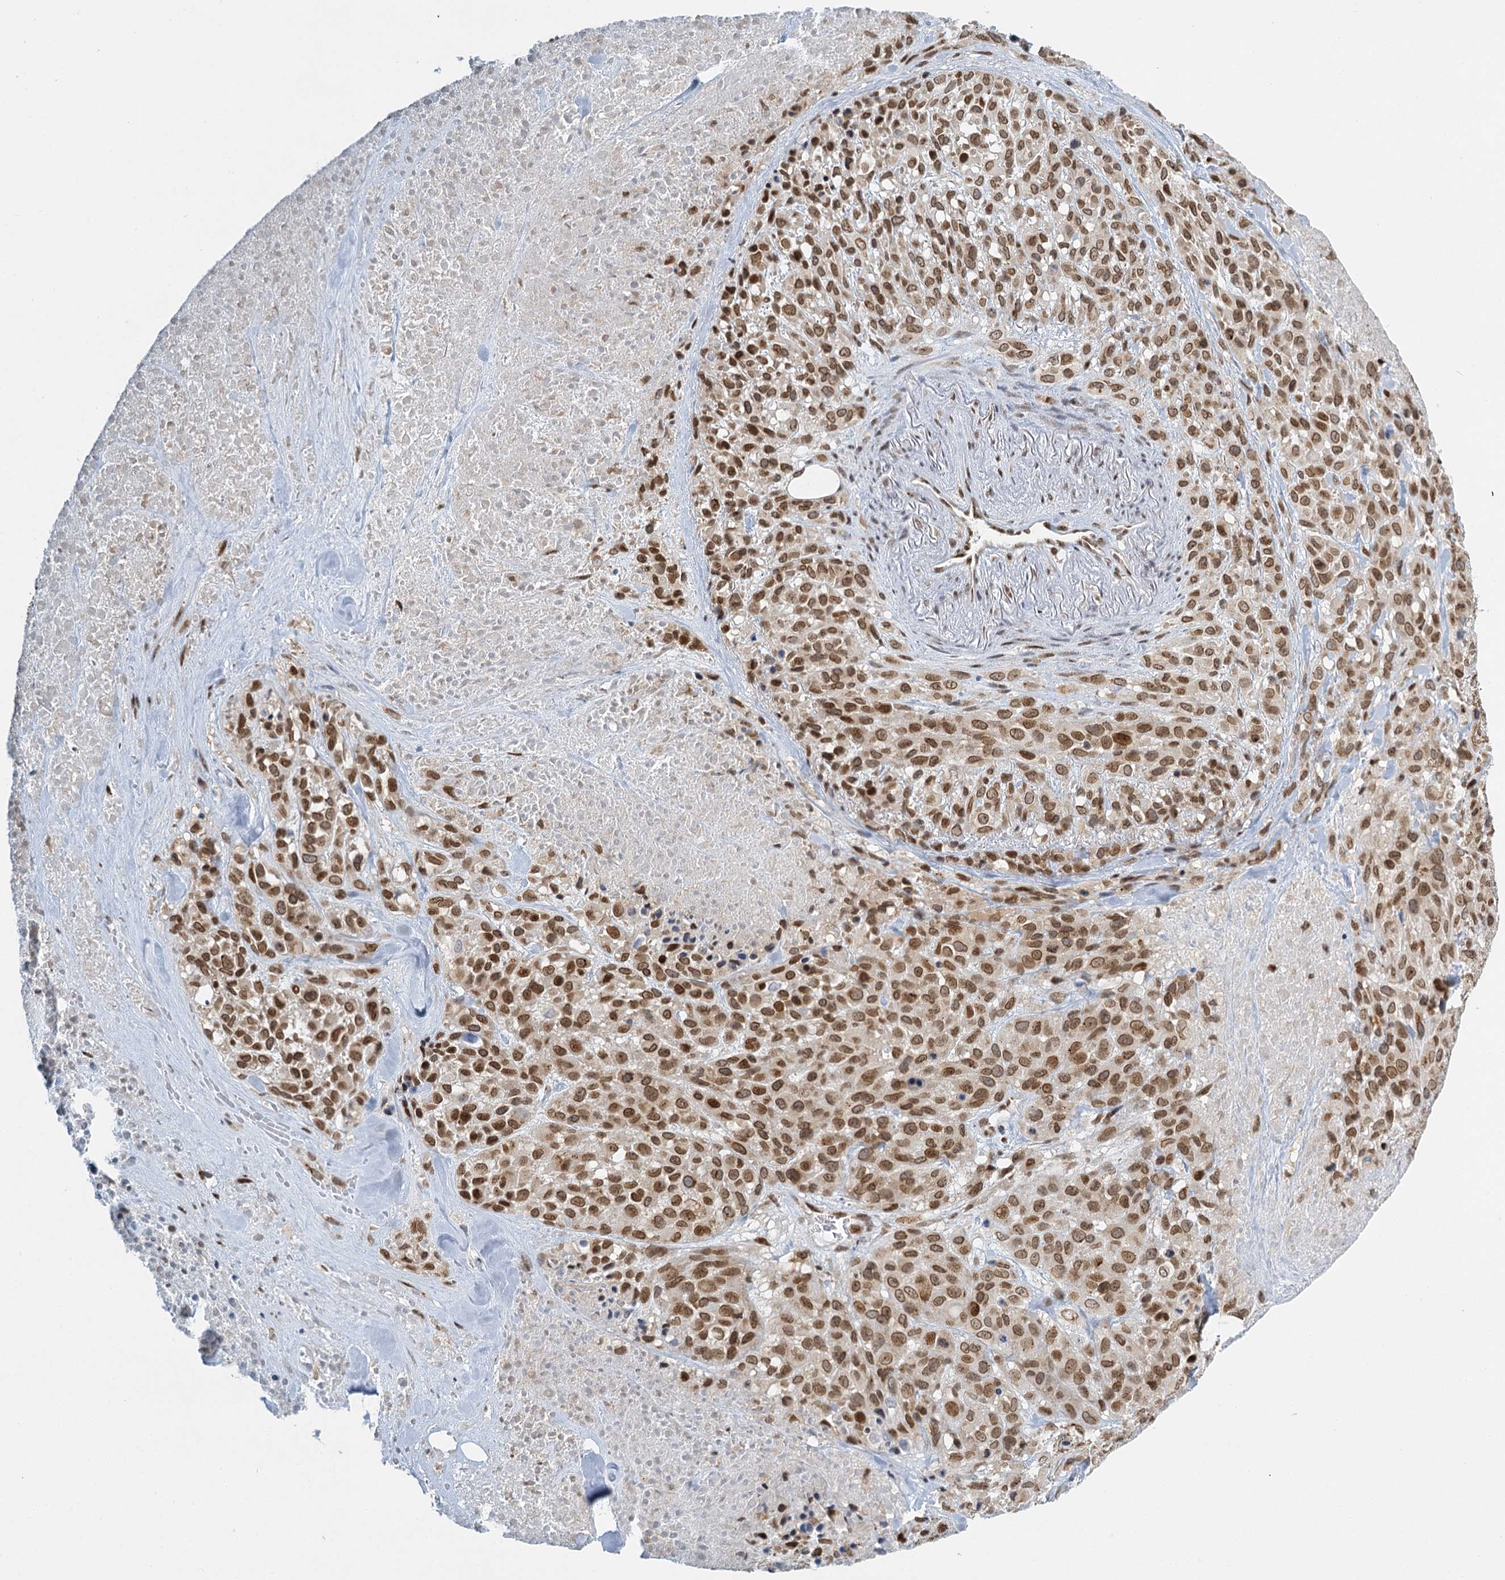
{"staining": {"intensity": "moderate", "quantity": ">75%", "location": "cytoplasmic/membranous,nuclear"}, "tissue": "melanoma", "cell_type": "Tumor cells", "image_type": "cancer", "snomed": [{"axis": "morphology", "description": "Malignant melanoma, Metastatic site"}, {"axis": "topography", "description": "Skin"}], "caption": "Immunohistochemical staining of human melanoma exhibits medium levels of moderate cytoplasmic/membranous and nuclear positivity in approximately >75% of tumor cells. Ihc stains the protein in brown and the nuclei are stained blue.", "gene": "TREX1", "patient": {"sex": "female", "age": 81}}